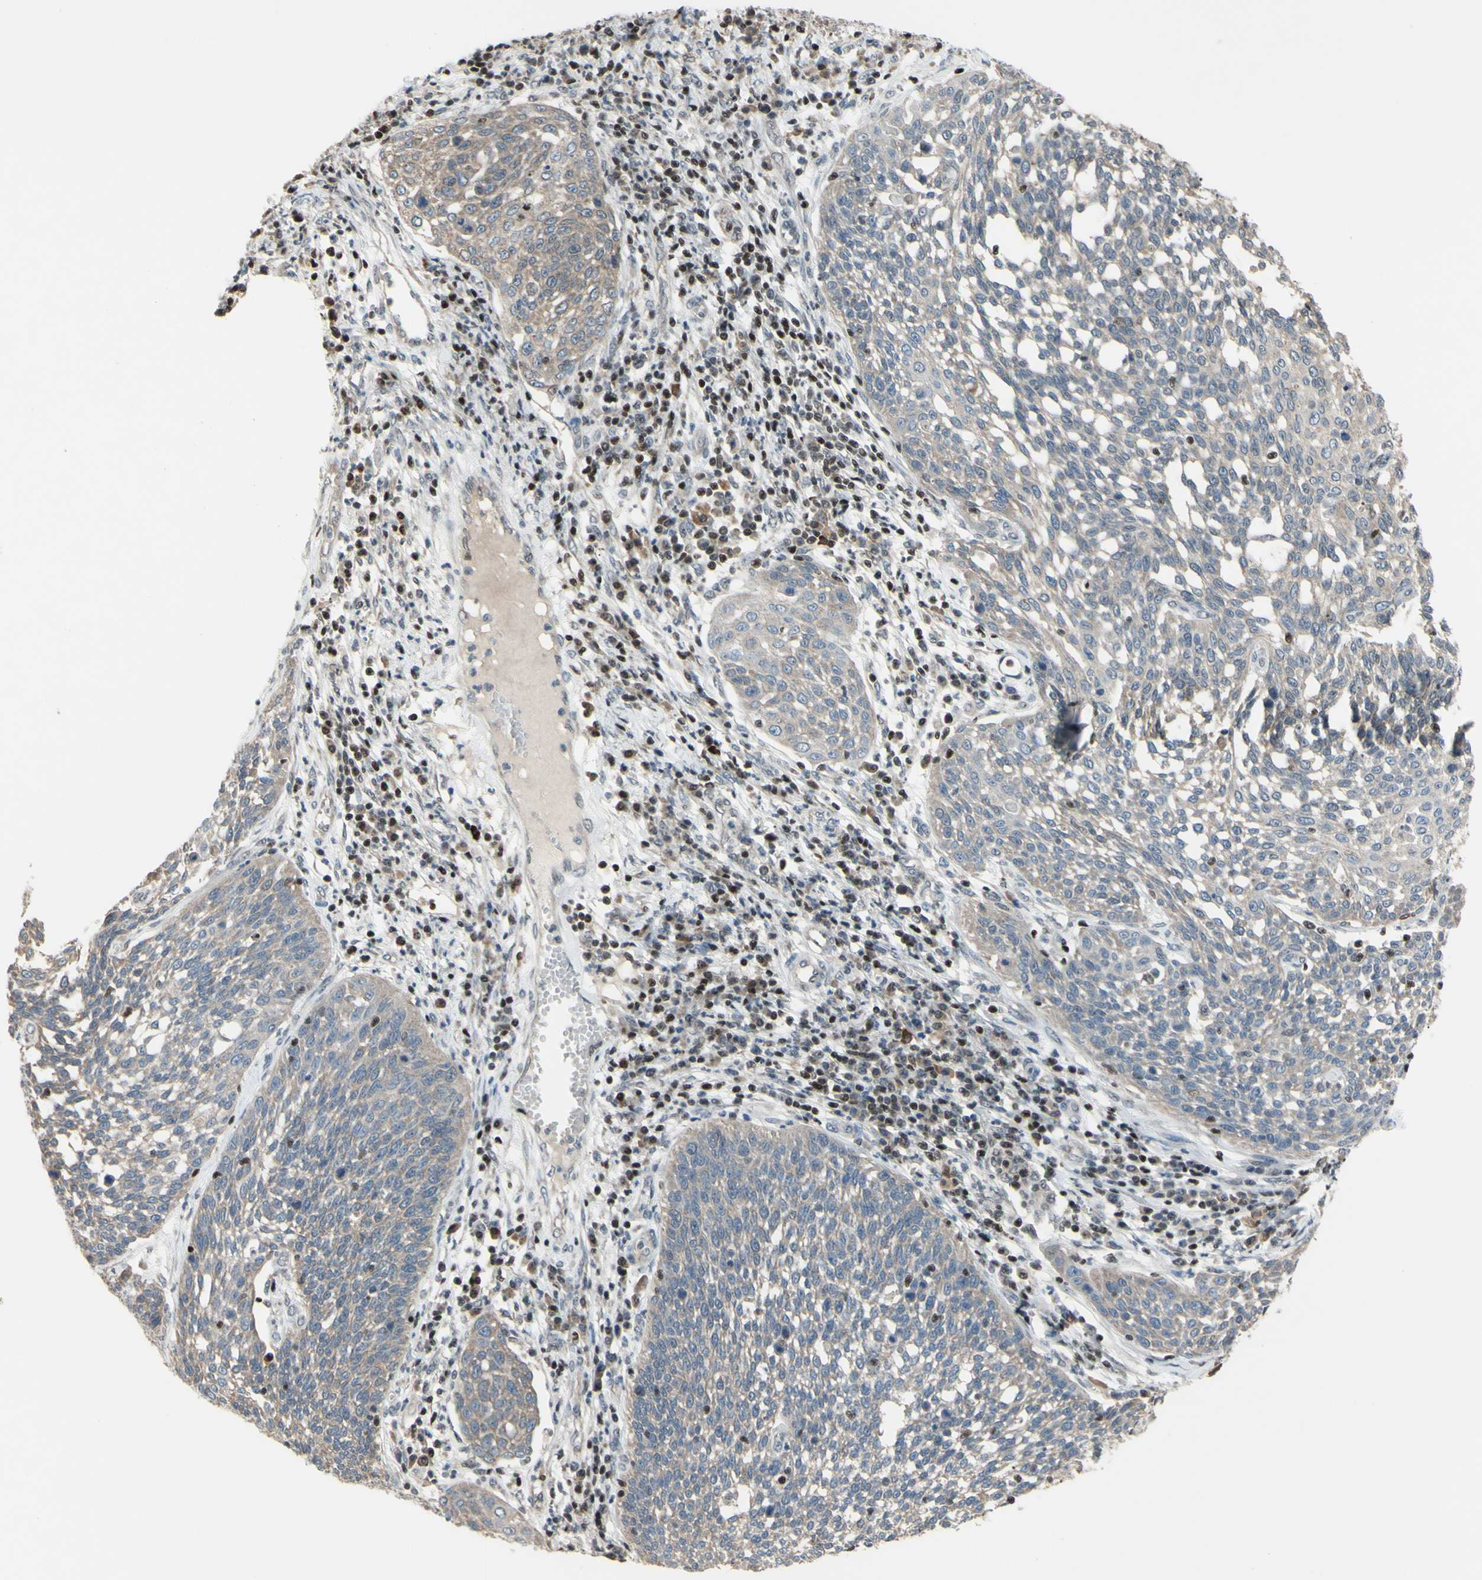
{"staining": {"intensity": "weak", "quantity": "25%-75%", "location": "cytoplasmic/membranous"}, "tissue": "cervical cancer", "cell_type": "Tumor cells", "image_type": "cancer", "snomed": [{"axis": "morphology", "description": "Squamous cell carcinoma, NOS"}, {"axis": "topography", "description": "Cervix"}], "caption": "High-magnification brightfield microscopy of cervical squamous cell carcinoma stained with DAB (brown) and counterstained with hematoxylin (blue). tumor cells exhibit weak cytoplasmic/membranous positivity is present in about25%-75% of cells.", "gene": "SP4", "patient": {"sex": "female", "age": 34}}